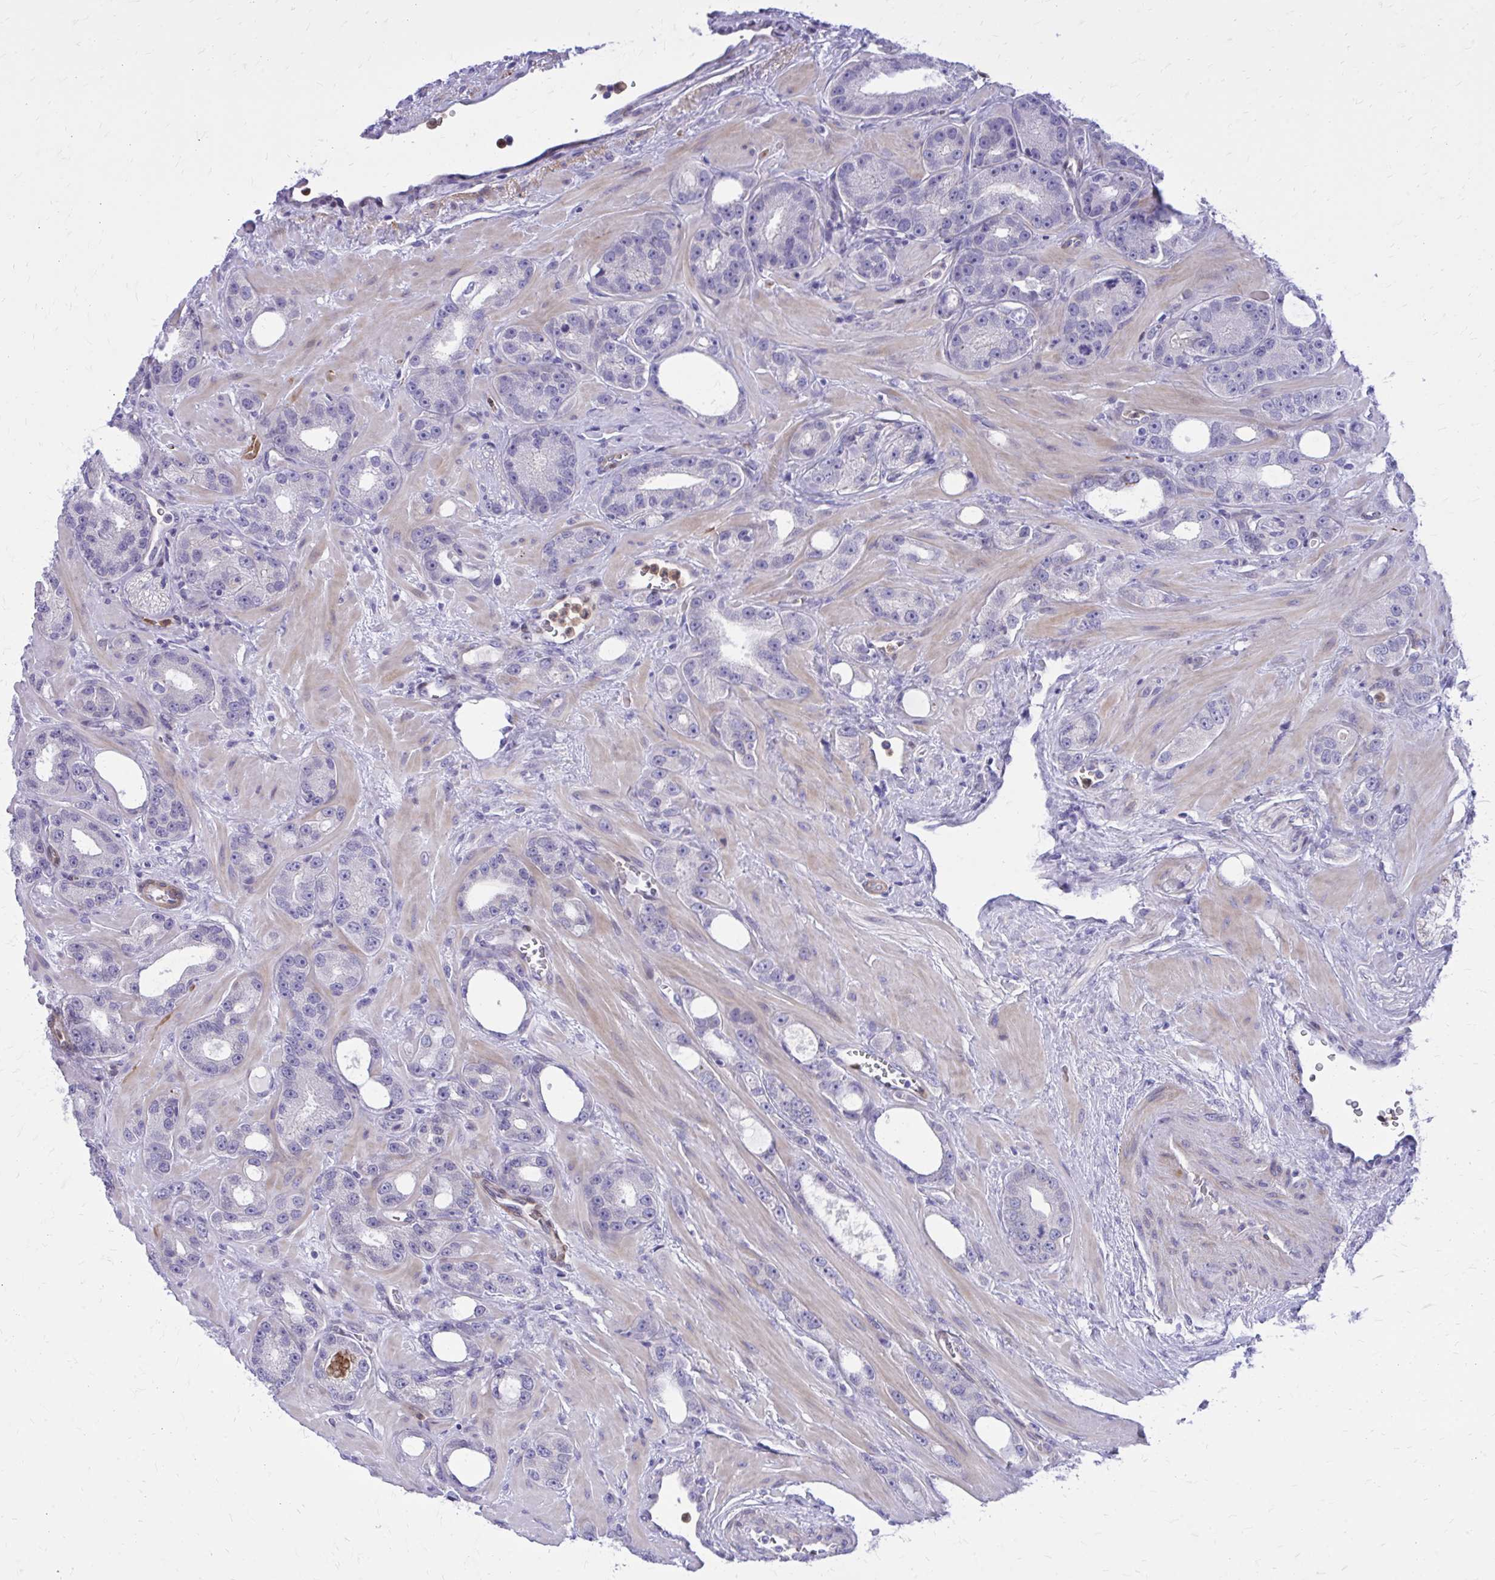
{"staining": {"intensity": "negative", "quantity": "none", "location": "none"}, "tissue": "prostate cancer", "cell_type": "Tumor cells", "image_type": "cancer", "snomed": [{"axis": "morphology", "description": "Adenocarcinoma, High grade"}, {"axis": "topography", "description": "Prostate"}], "caption": "Histopathology image shows no protein expression in tumor cells of prostate cancer (high-grade adenocarcinoma) tissue.", "gene": "ADAMTSL1", "patient": {"sex": "male", "age": 65}}